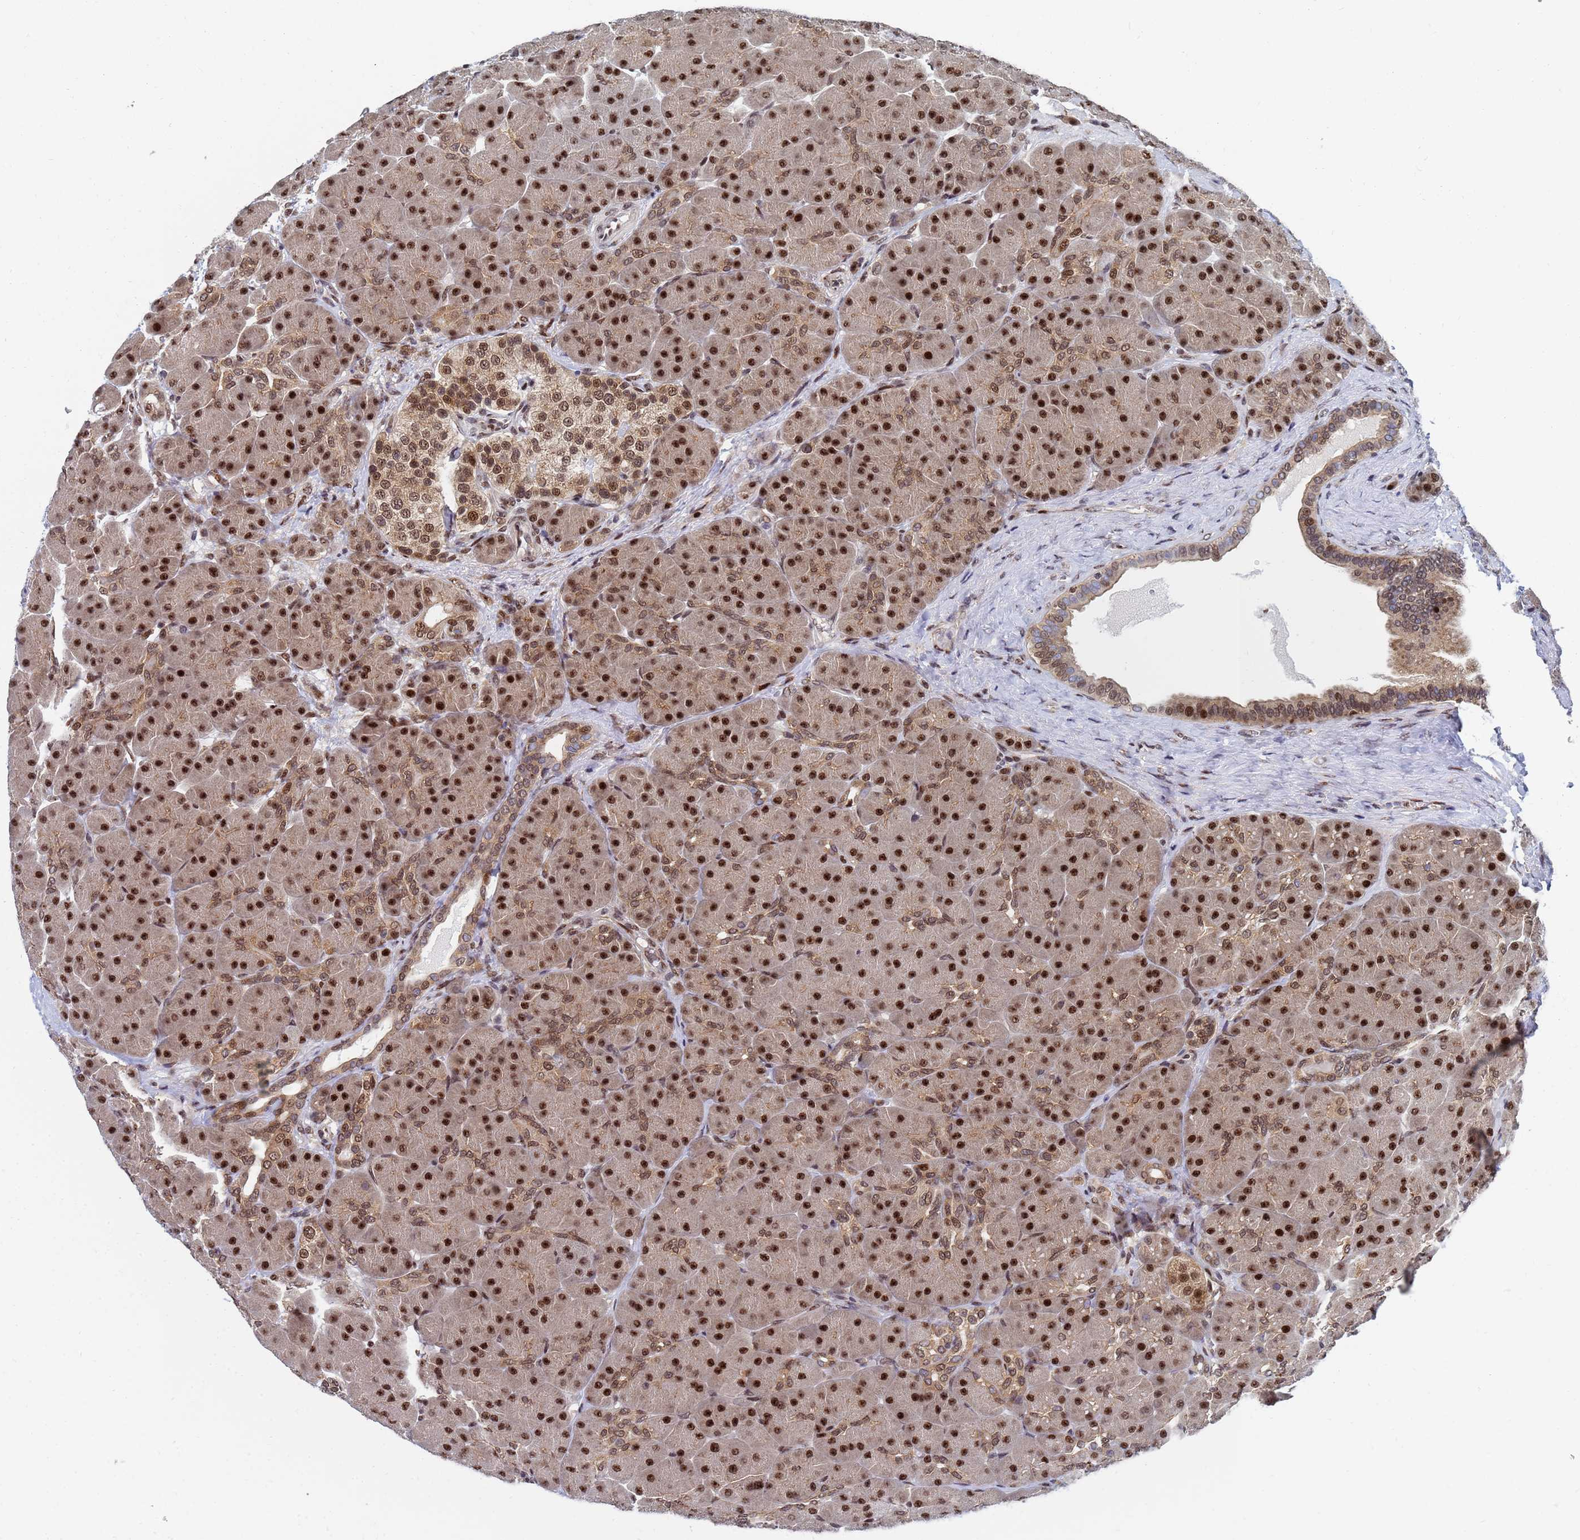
{"staining": {"intensity": "strong", "quantity": ">75%", "location": "cytoplasmic/membranous,nuclear"}, "tissue": "pancreas", "cell_type": "Exocrine glandular cells", "image_type": "normal", "snomed": [{"axis": "morphology", "description": "Normal tissue, NOS"}, {"axis": "topography", "description": "Pancreas"}], "caption": "Exocrine glandular cells reveal high levels of strong cytoplasmic/membranous,nuclear staining in about >75% of cells in normal human pancreas.", "gene": "AP5Z1", "patient": {"sex": "male", "age": 66}}